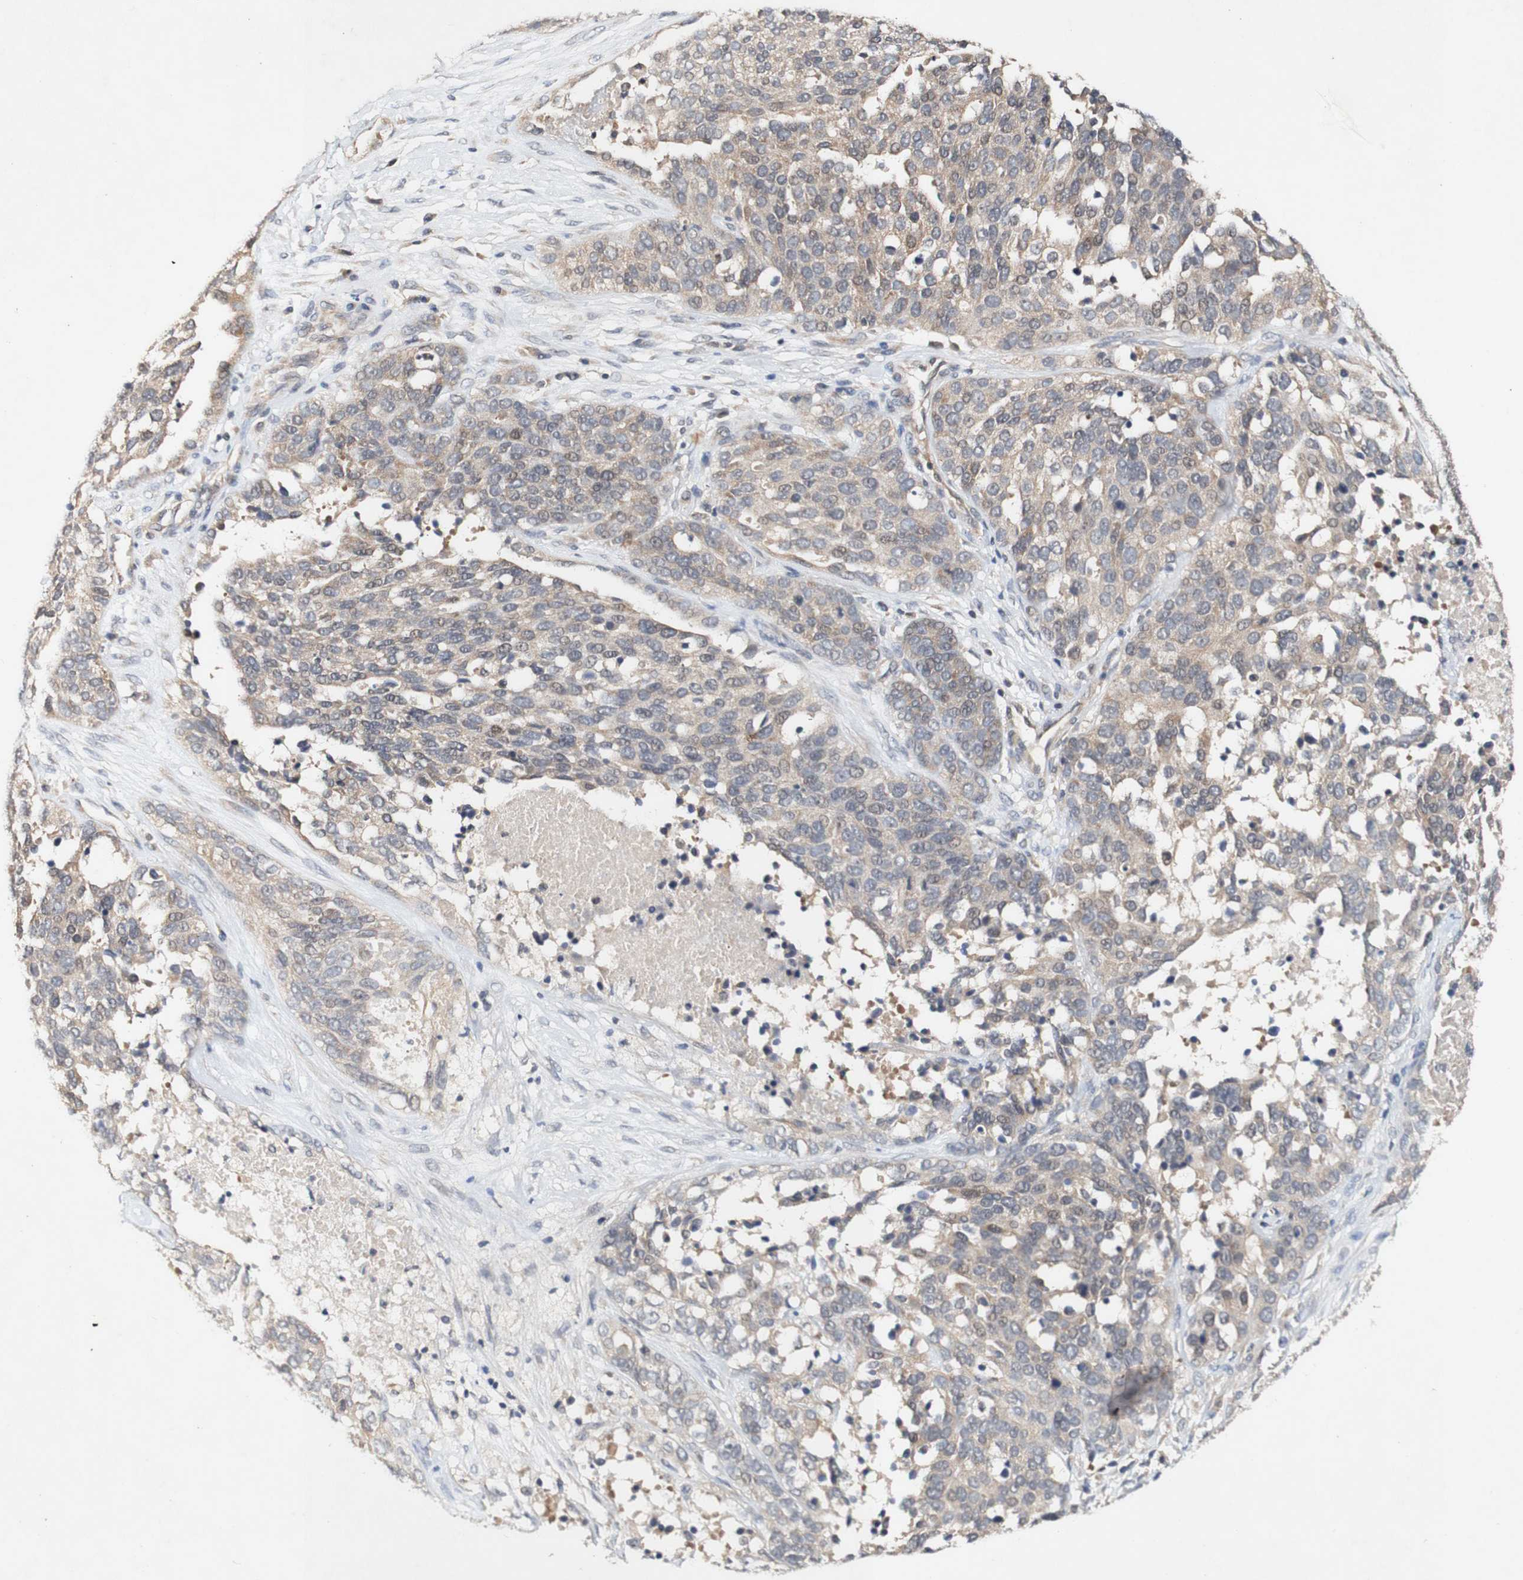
{"staining": {"intensity": "weak", "quantity": ">75%", "location": "cytoplasmic/membranous"}, "tissue": "ovarian cancer", "cell_type": "Tumor cells", "image_type": "cancer", "snomed": [{"axis": "morphology", "description": "Cystadenocarcinoma, serous, NOS"}, {"axis": "topography", "description": "Ovary"}], "caption": "DAB immunohistochemical staining of ovarian cancer reveals weak cytoplasmic/membranous protein staining in about >75% of tumor cells.", "gene": "PIN1", "patient": {"sex": "female", "age": 44}}